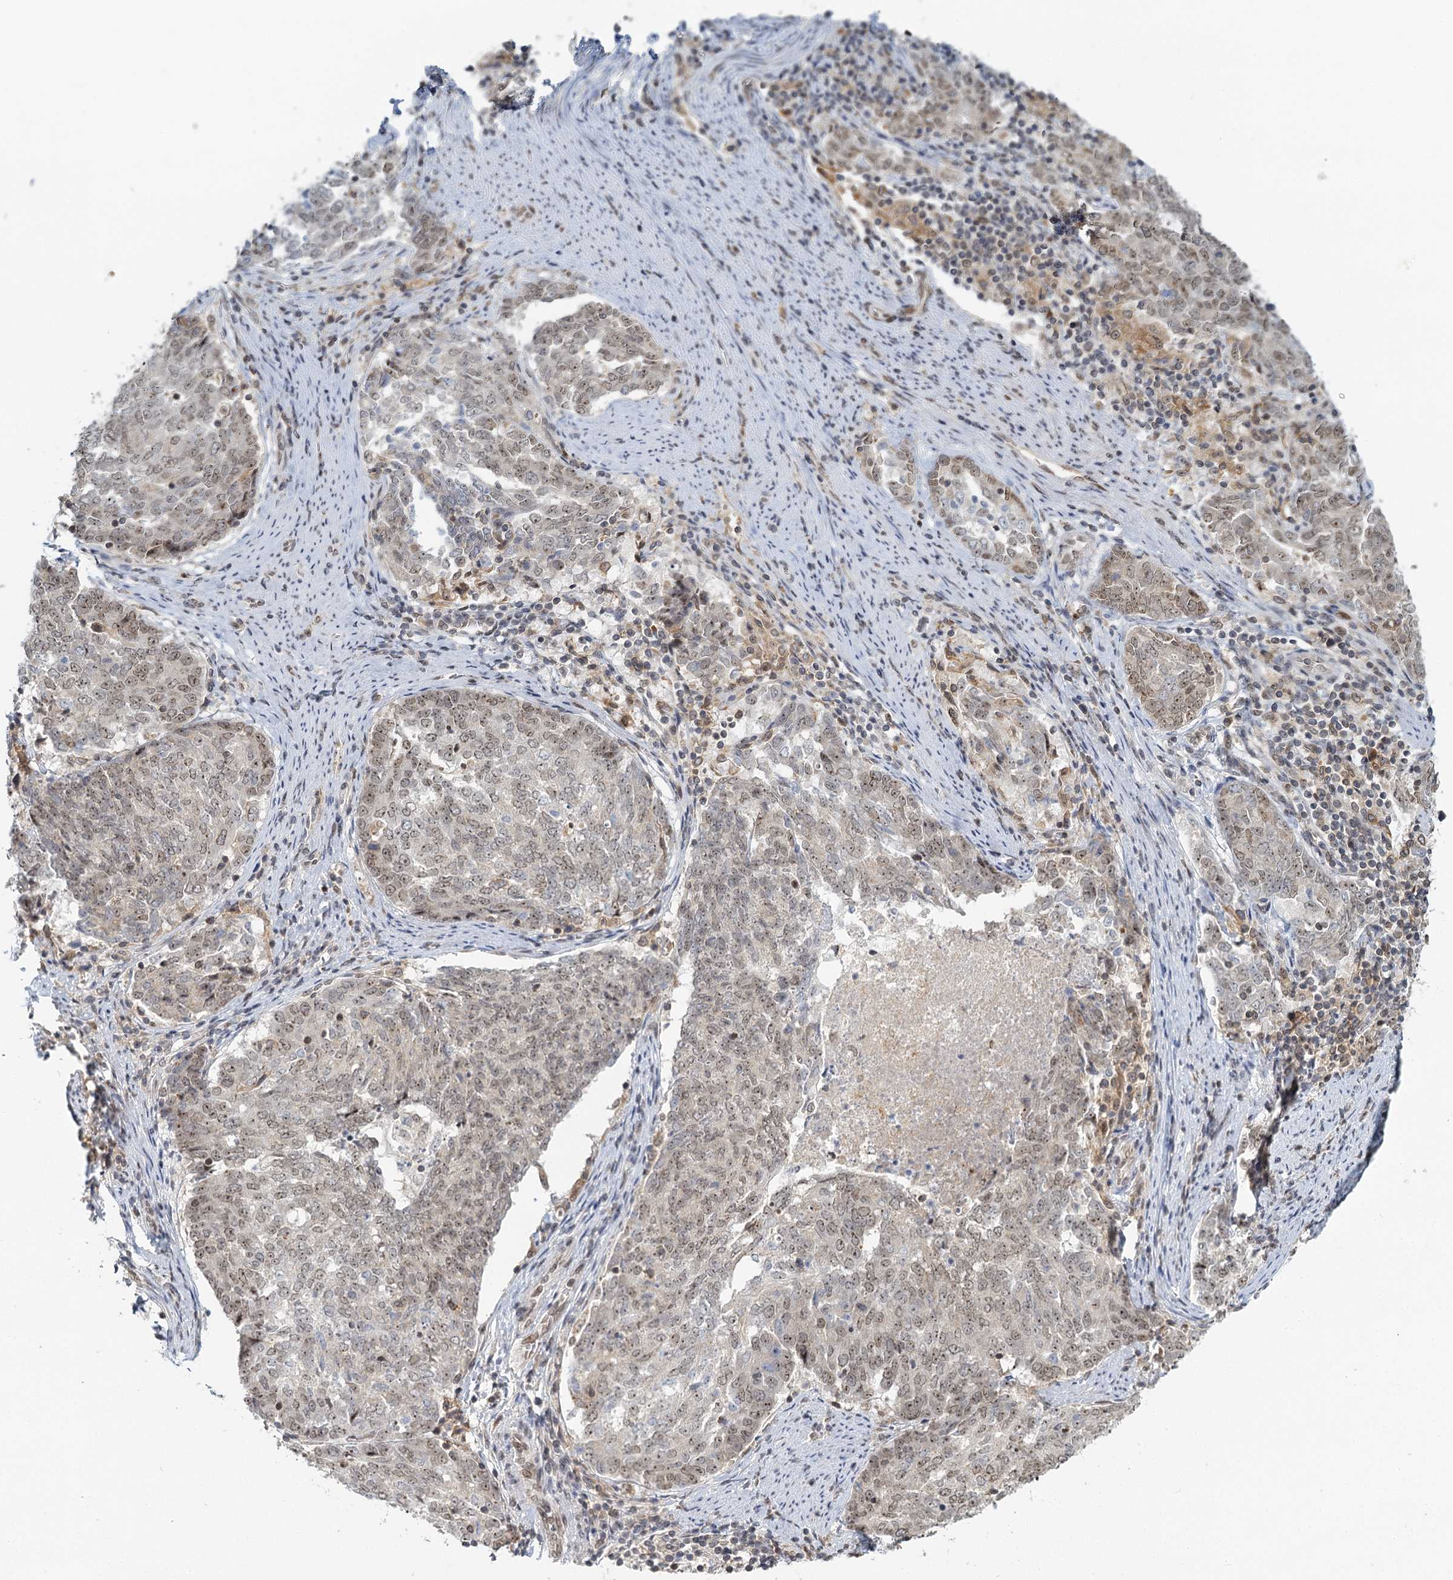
{"staining": {"intensity": "weak", "quantity": "<25%", "location": "nuclear"}, "tissue": "endometrial cancer", "cell_type": "Tumor cells", "image_type": "cancer", "snomed": [{"axis": "morphology", "description": "Adenocarcinoma, NOS"}, {"axis": "topography", "description": "Endometrium"}], "caption": "Immunohistochemistry (IHC) histopathology image of neoplastic tissue: human endometrial adenocarcinoma stained with DAB (3,3'-diaminobenzidine) reveals no significant protein expression in tumor cells.", "gene": "TREX1", "patient": {"sex": "female", "age": 80}}